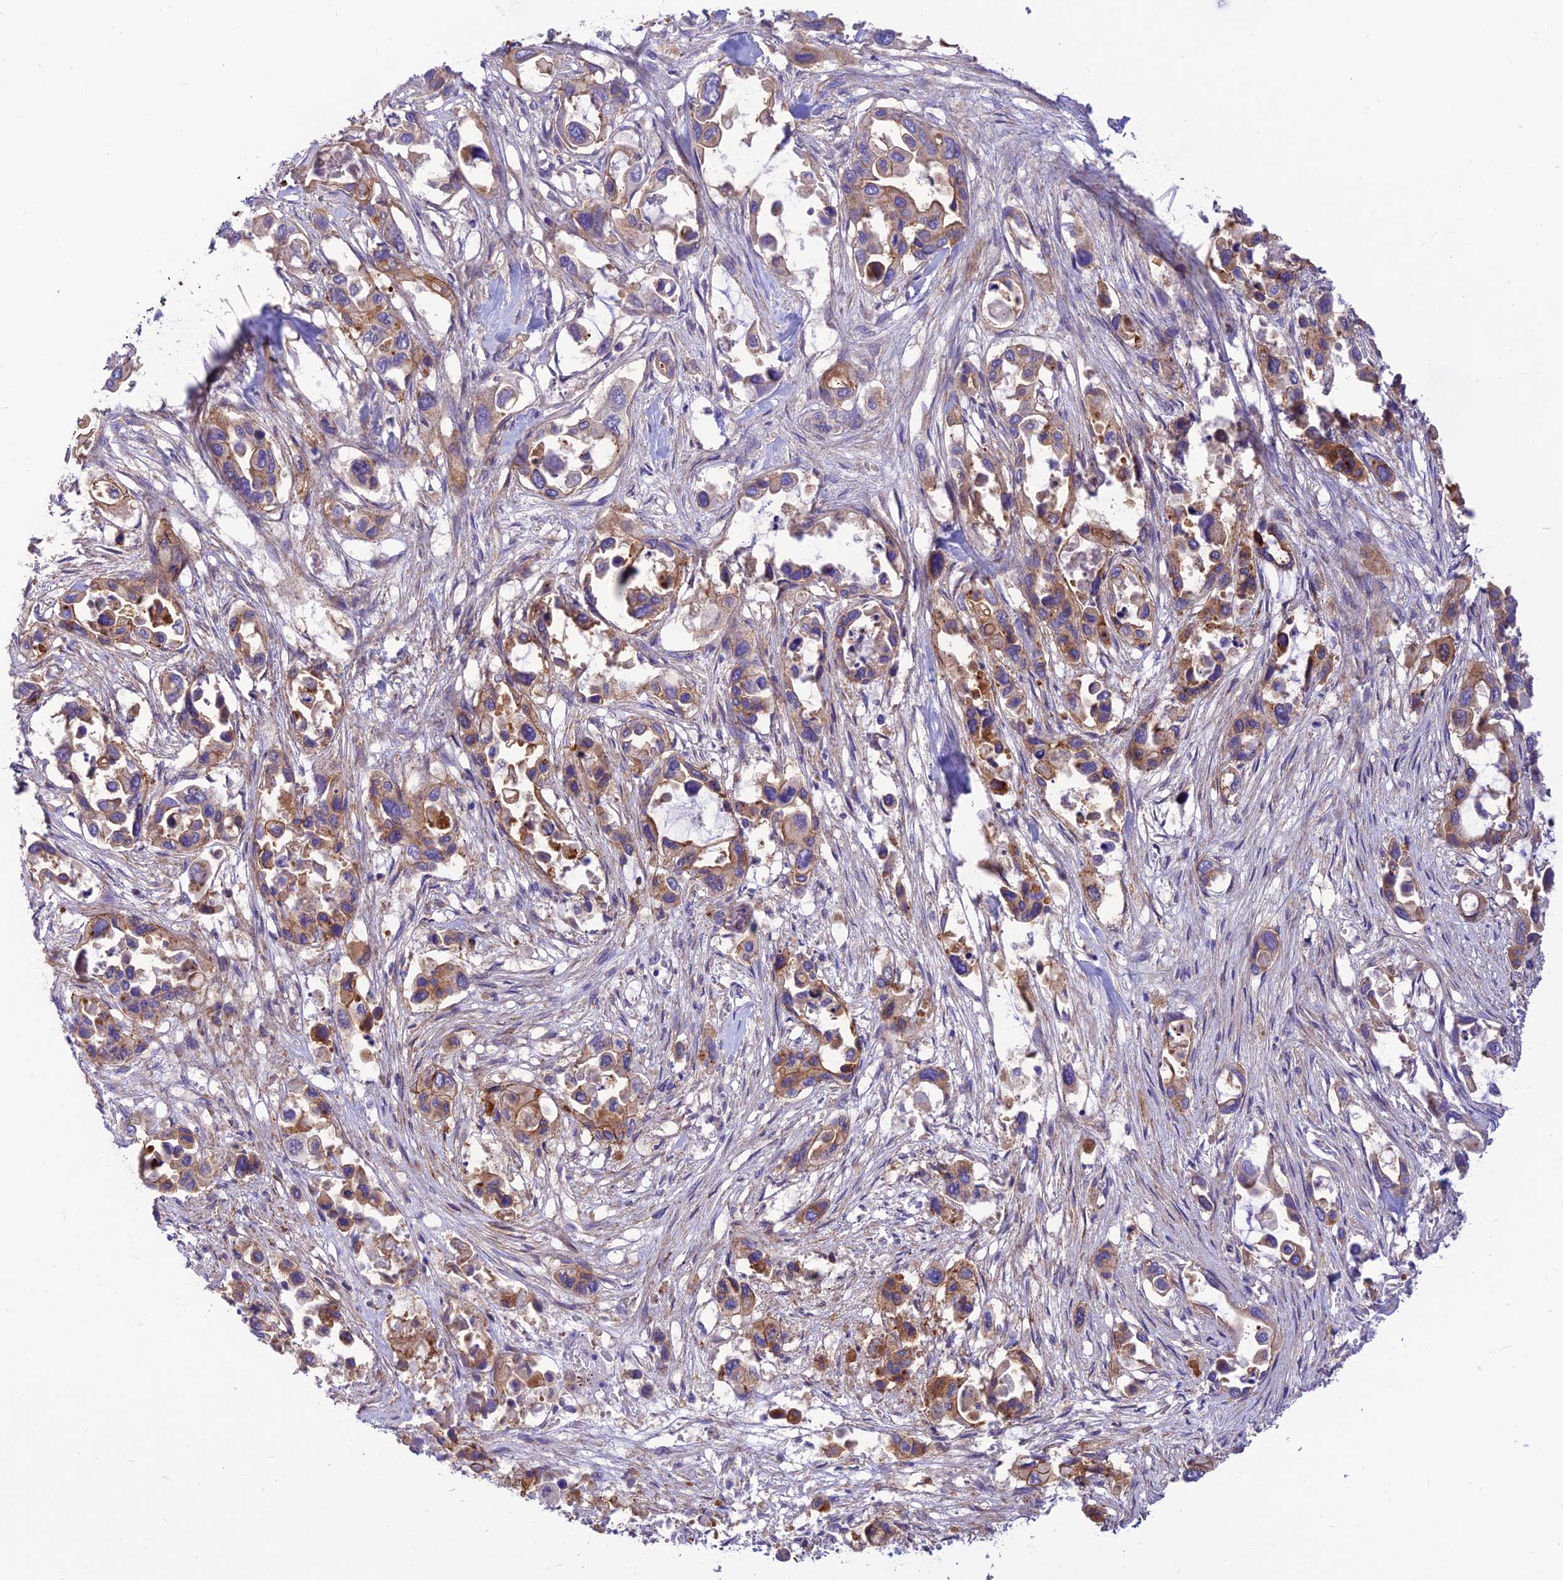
{"staining": {"intensity": "moderate", "quantity": ">75%", "location": "cytoplasmic/membranous"}, "tissue": "pancreatic cancer", "cell_type": "Tumor cells", "image_type": "cancer", "snomed": [{"axis": "morphology", "description": "Adenocarcinoma, NOS"}, {"axis": "topography", "description": "Pancreas"}], "caption": "Pancreatic adenocarcinoma was stained to show a protein in brown. There is medium levels of moderate cytoplasmic/membranous expression in approximately >75% of tumor cells. Nuclei are stained in blue.", "gene": "FAM186B", "patient": {"sex": "male", "age": 92}}